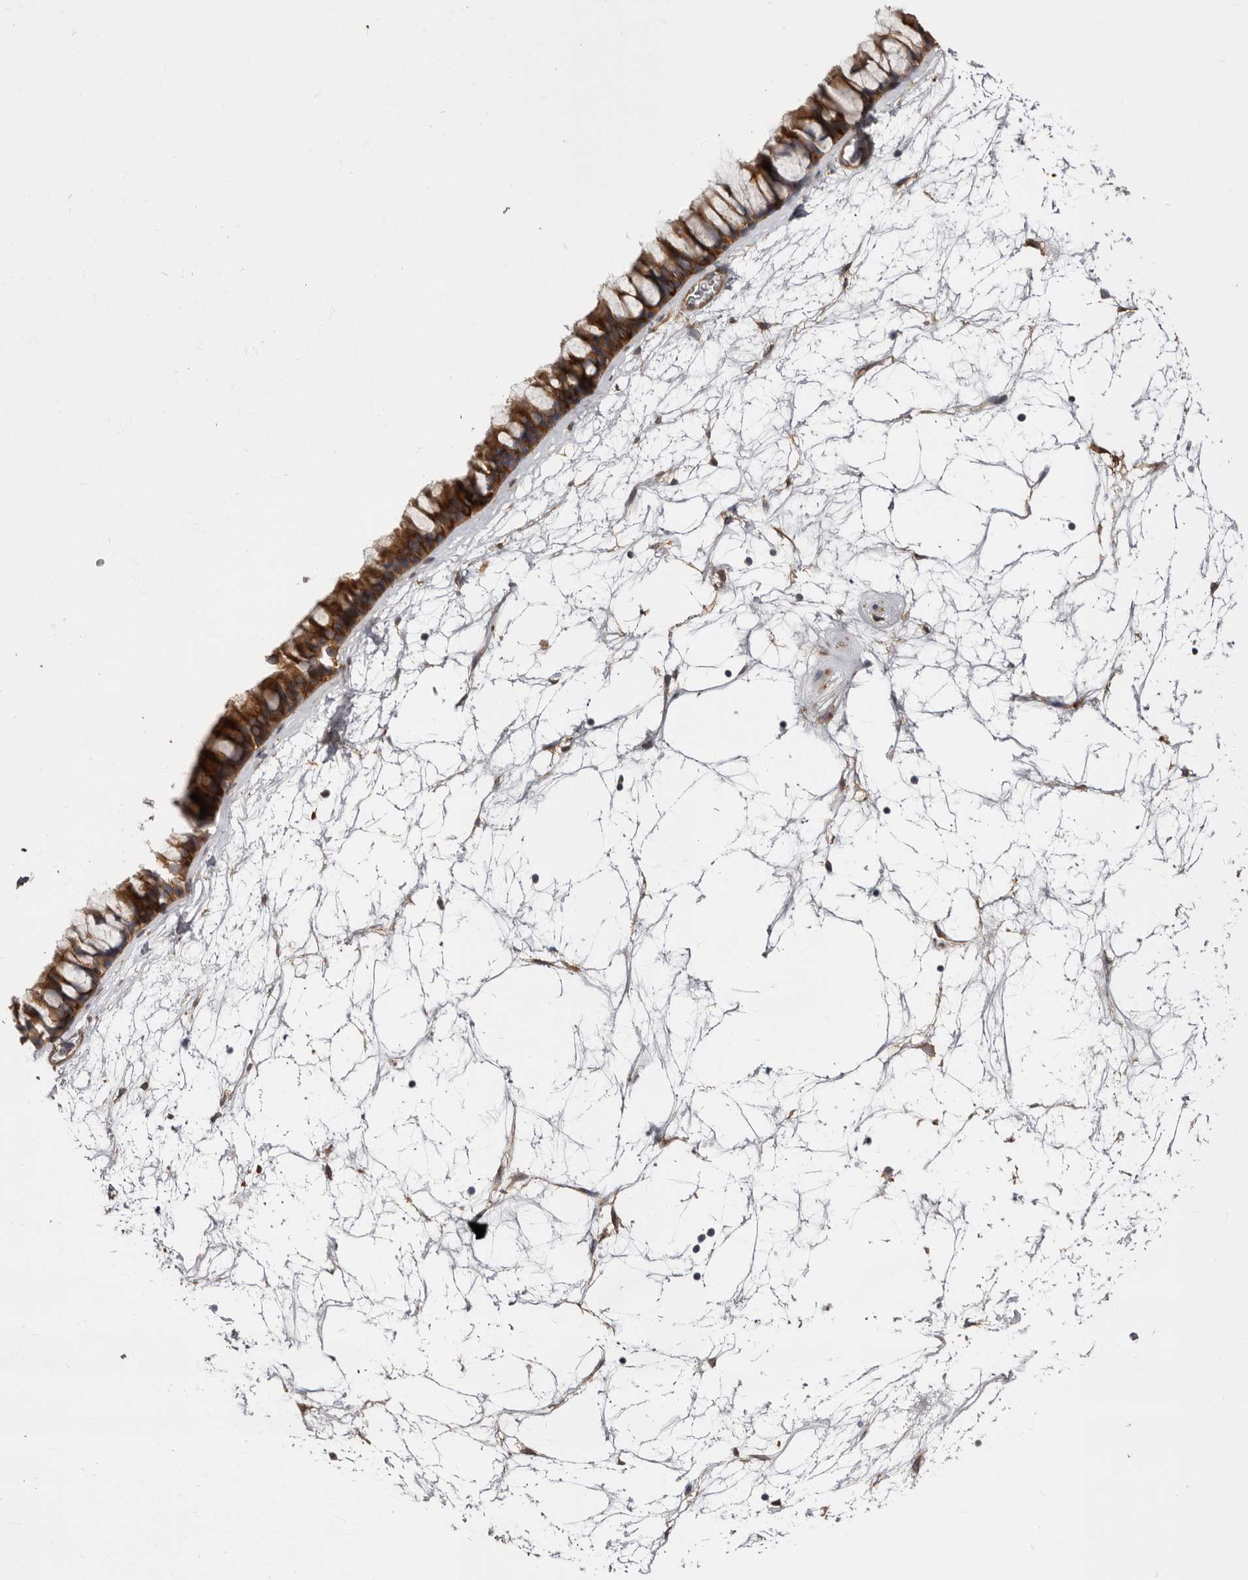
{"staining": {"intensity": "strong", "quantity": ">75%", "location": "cytoplasmic/membranous"}, "tissue": "nasopharynx", "cell_type": "Respiratory epithelial cells", "image_type": "normal", "snomed": [{"axis": "morphology", "description": "Normal tissue, NOS"}, {"axis": "topography", "description": "Nasopharynx"}], "caption": "Protein expression analysis of unremarkable human nasopharynx reveals strong cytoplasmic/membranous expression in about >75% of respiratory epithelial cells.", "gene": "ENAH", "patient": {"sex": "male", "age": 64}}